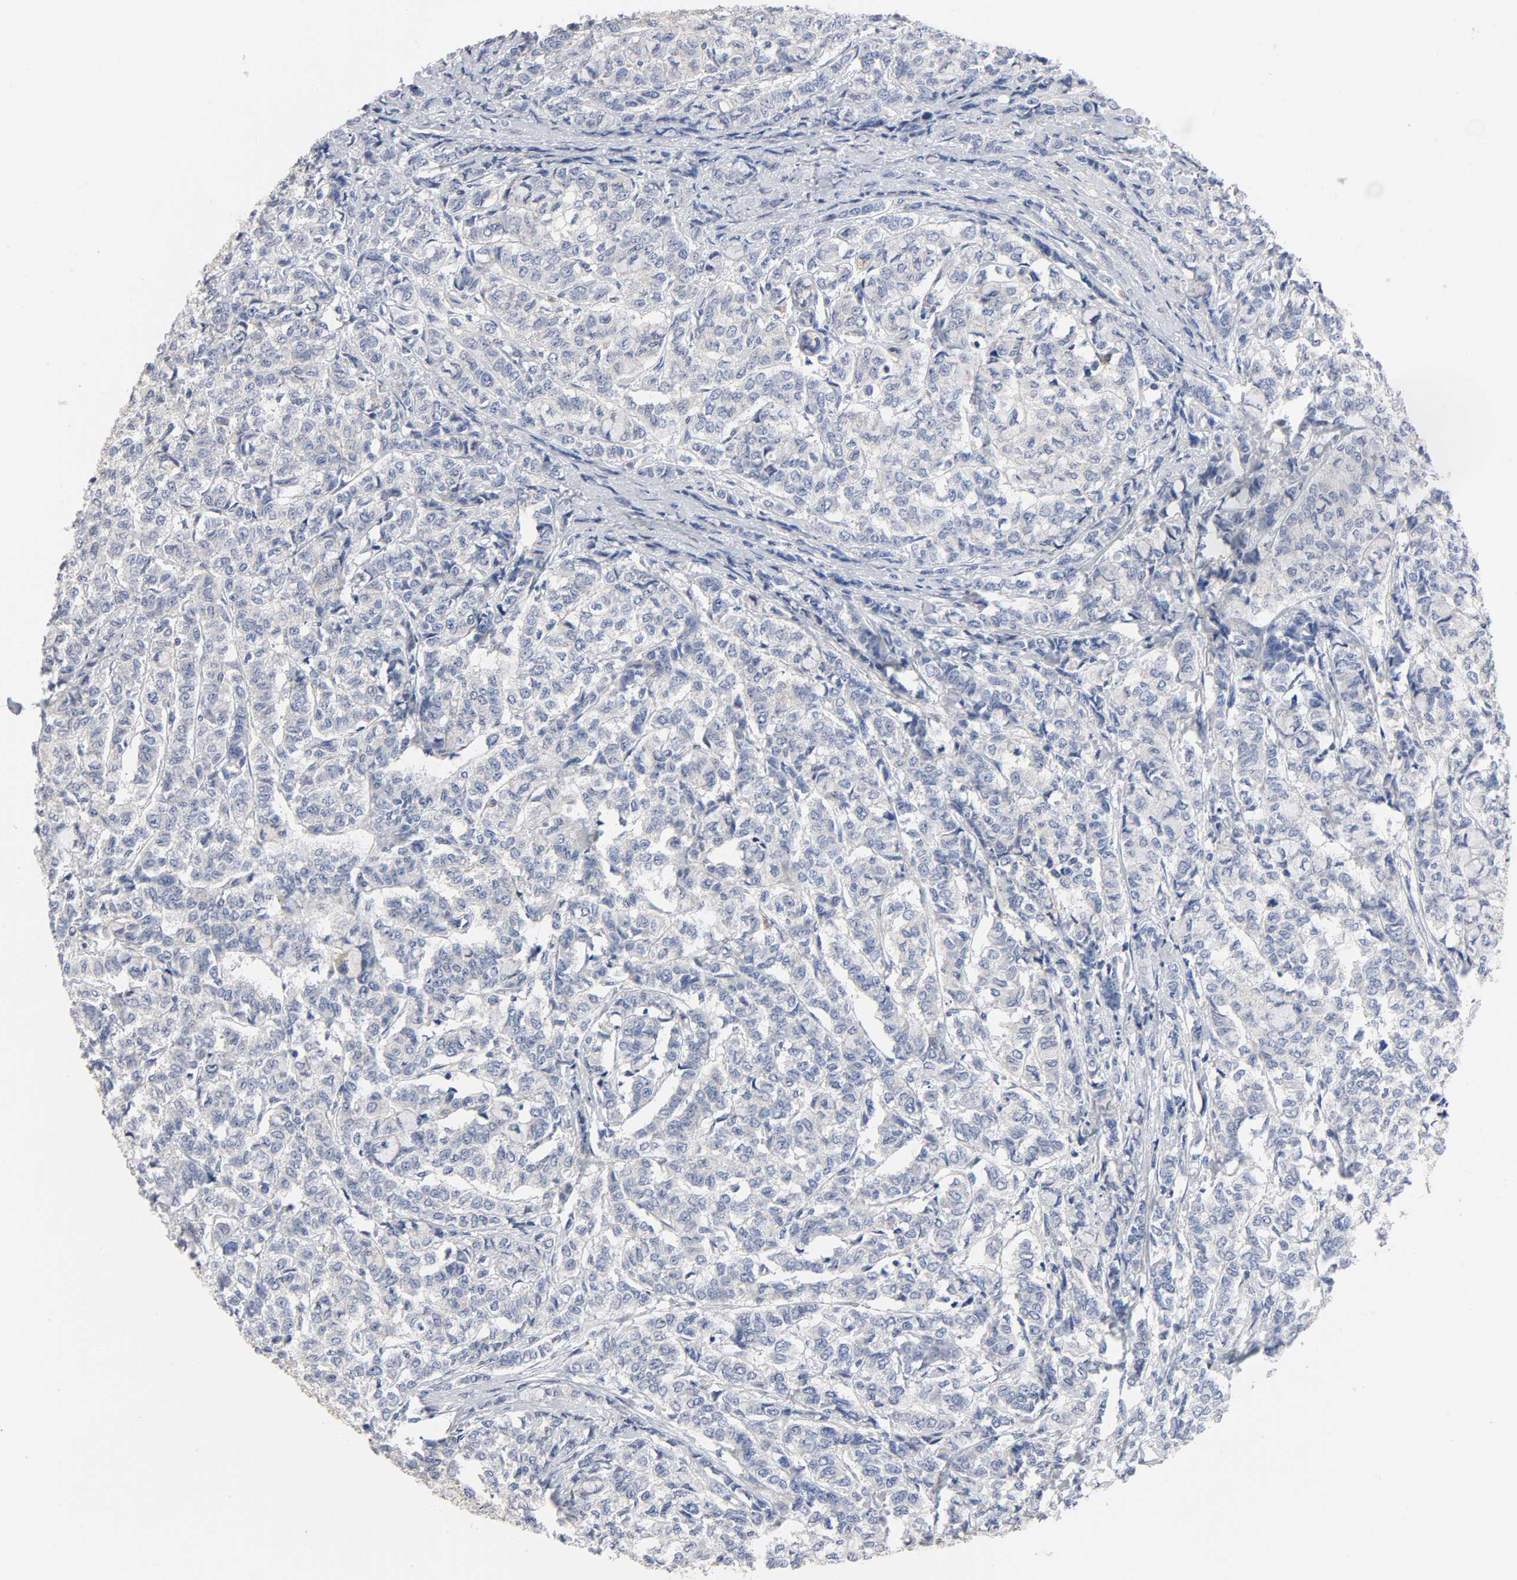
{"staining": {"intensity": "negative", "quantity": "none", "location": "none"}, "tissue": "breast cancer", "cell_type": "Tumor cells", "image_type": "cancer", "snomed": [{"axis": "morphology", "description": "Lobular carcinoma"}, {"axis": "topography", "description": "Breast"}], "caption": "Immunohistochemistry micrograph of human breast cancer stained for a protein (brown), which reveals no positivity in tumor cells.", "gene": "SRC", "patient": {"sex": "female", "age": 60}}